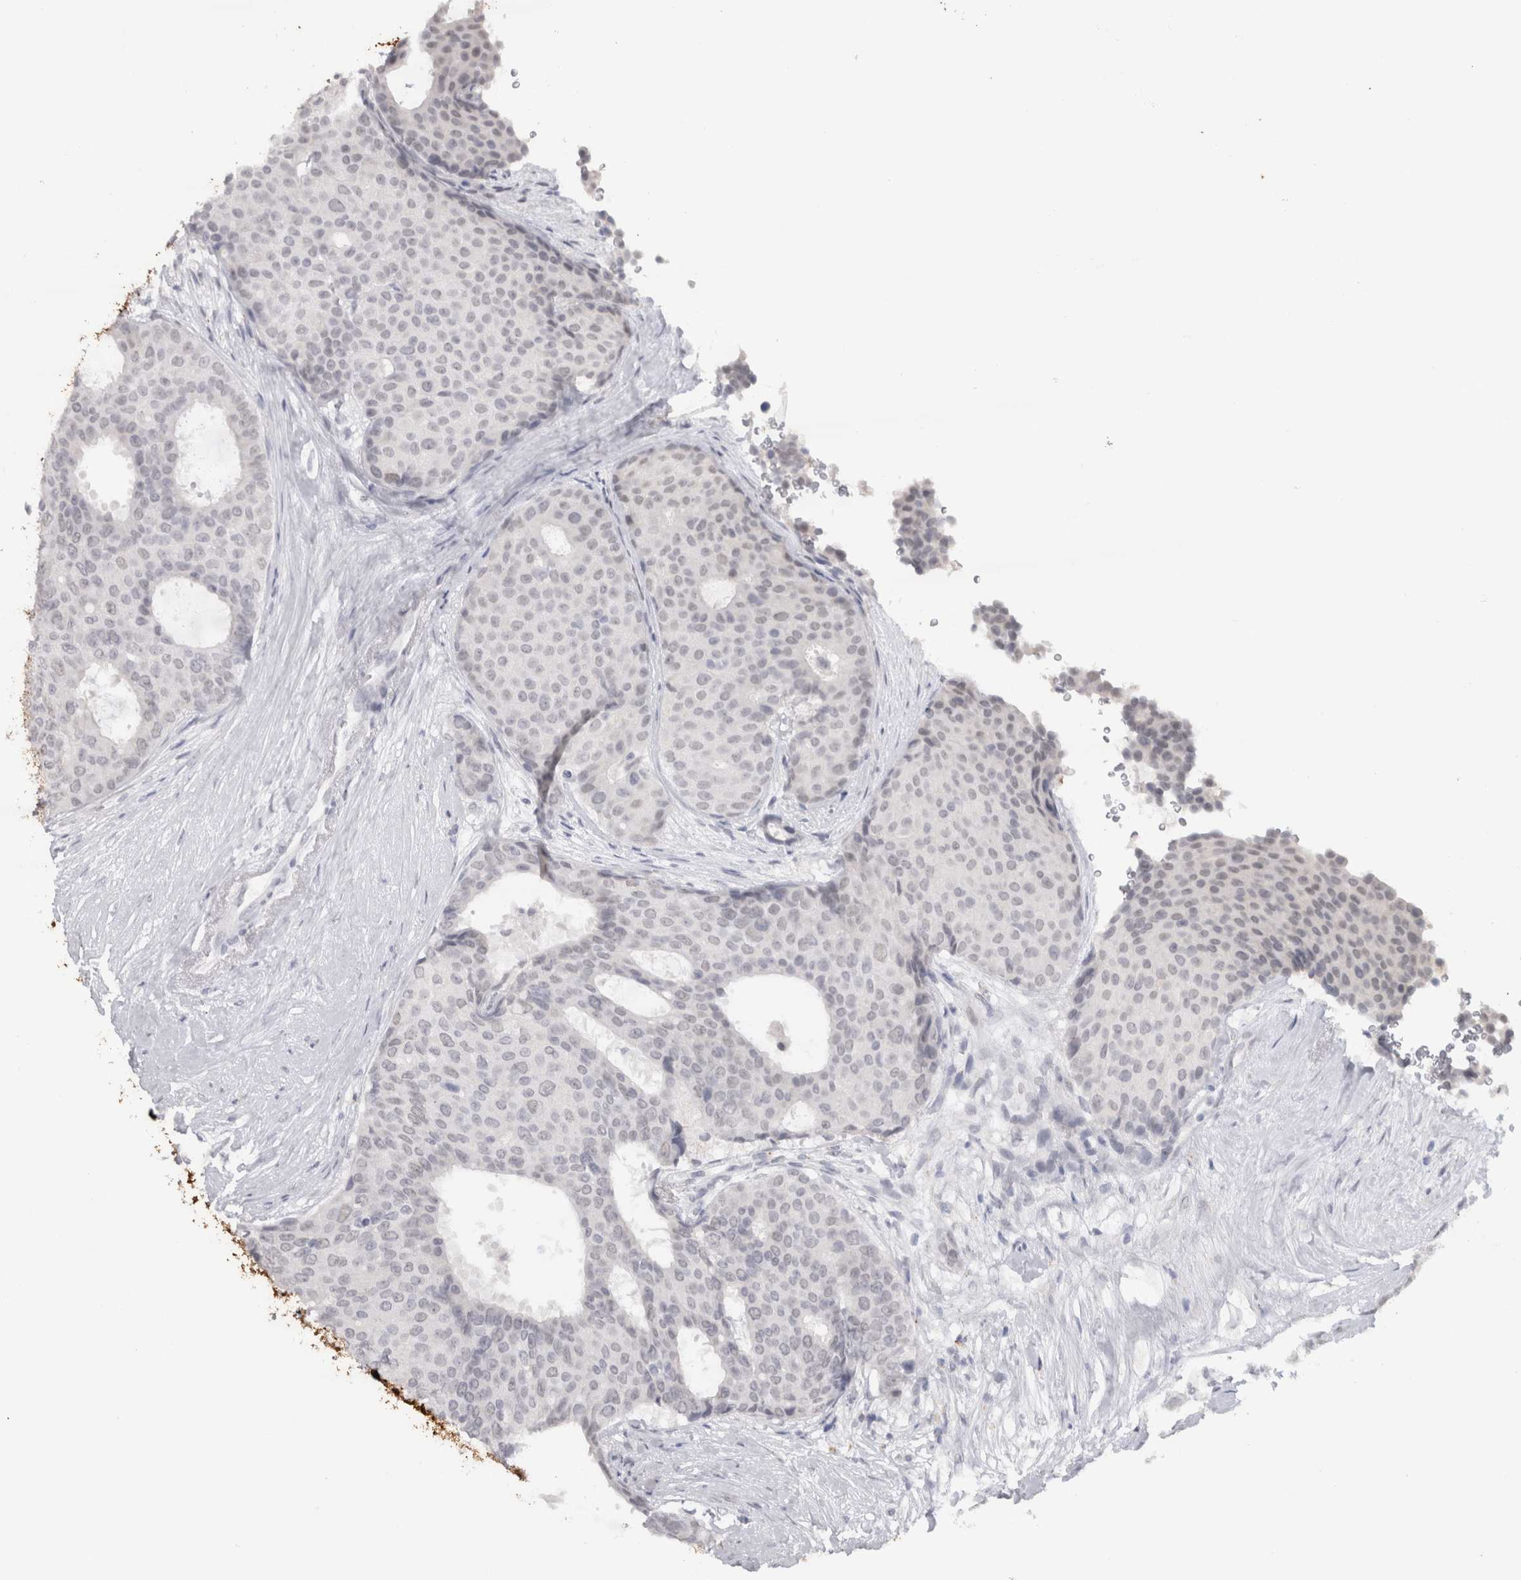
{"staining": {"intensity": "weak", "quantity": "<25%", "location": "nuclear"}, "tissue": "breast cancer", "cell_type": "Tumor cells", "image_type": "cancer", "snomed": [{"axis": "morphology", "description": "Duct carcinoma"}, {"axis": "topography", "description": "Breast"}], "caption": "High power microscopy image of an immunohistochemistry (IHC) image of infiltrating ductal carcinoma (breast), revealing no significant expression in tumor cells.", "gene": "CDH17", "patient": {"sex": "female", "age": 75}}